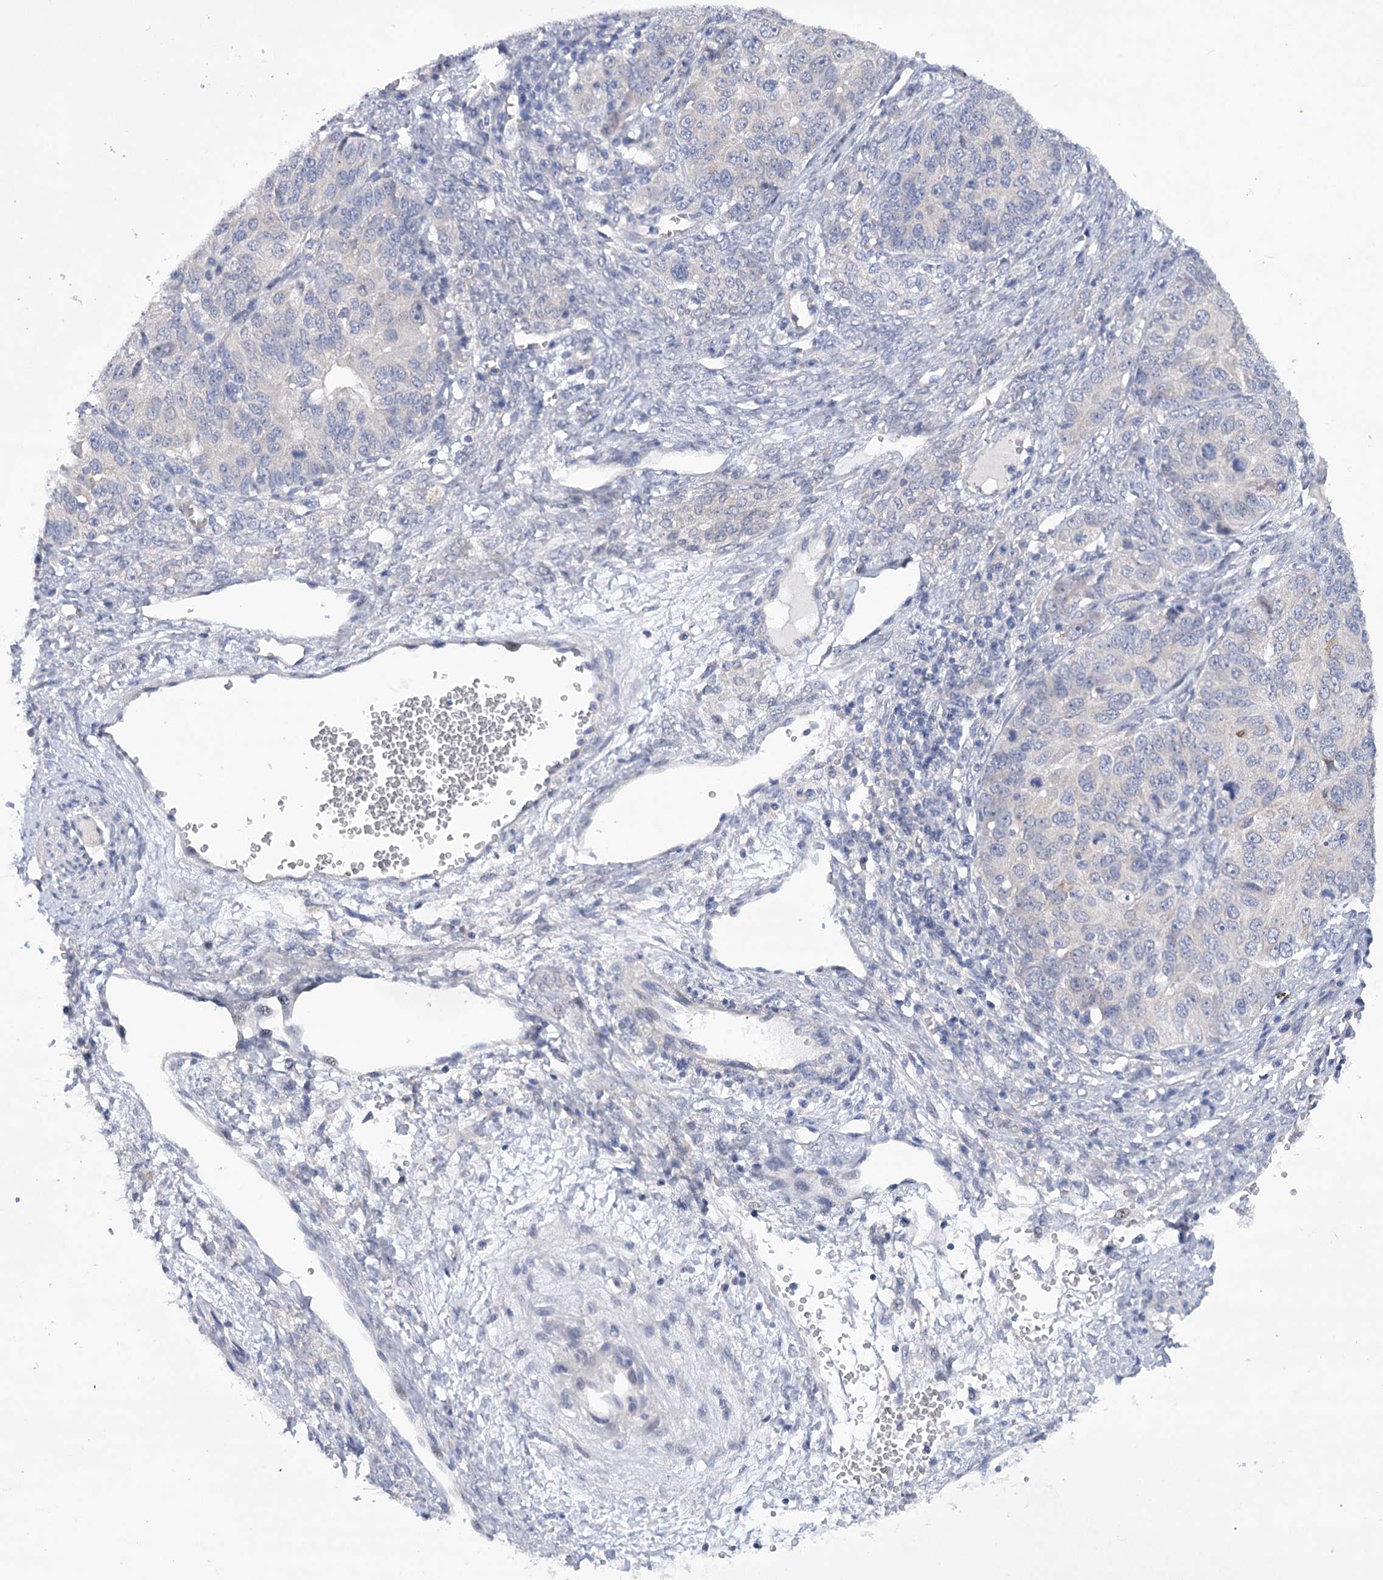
{"staining": {"intensity": "negative", "quantity": "none", "location": "none"}, "tissue": "ovarian cancer", "cell_type": "Tumor cells", "image_type": "cancer", "snomed": [{"axis": "morphology", "description": "Carcinoma, endometroid"}, {"axis": "topography", "description": "Ovary"}], "caption": "Immunohistochemistry micrograph of neoplastic tissue: human ovarian cancer stained with DAB shows no significant protein staining in tumor cells. (DAB immunohistochemistry (IHC) visualized using brightfield microscopy, high magnification).", "gene": "DCUN1D1", "patient": {"sex": "female", "age": 51}}